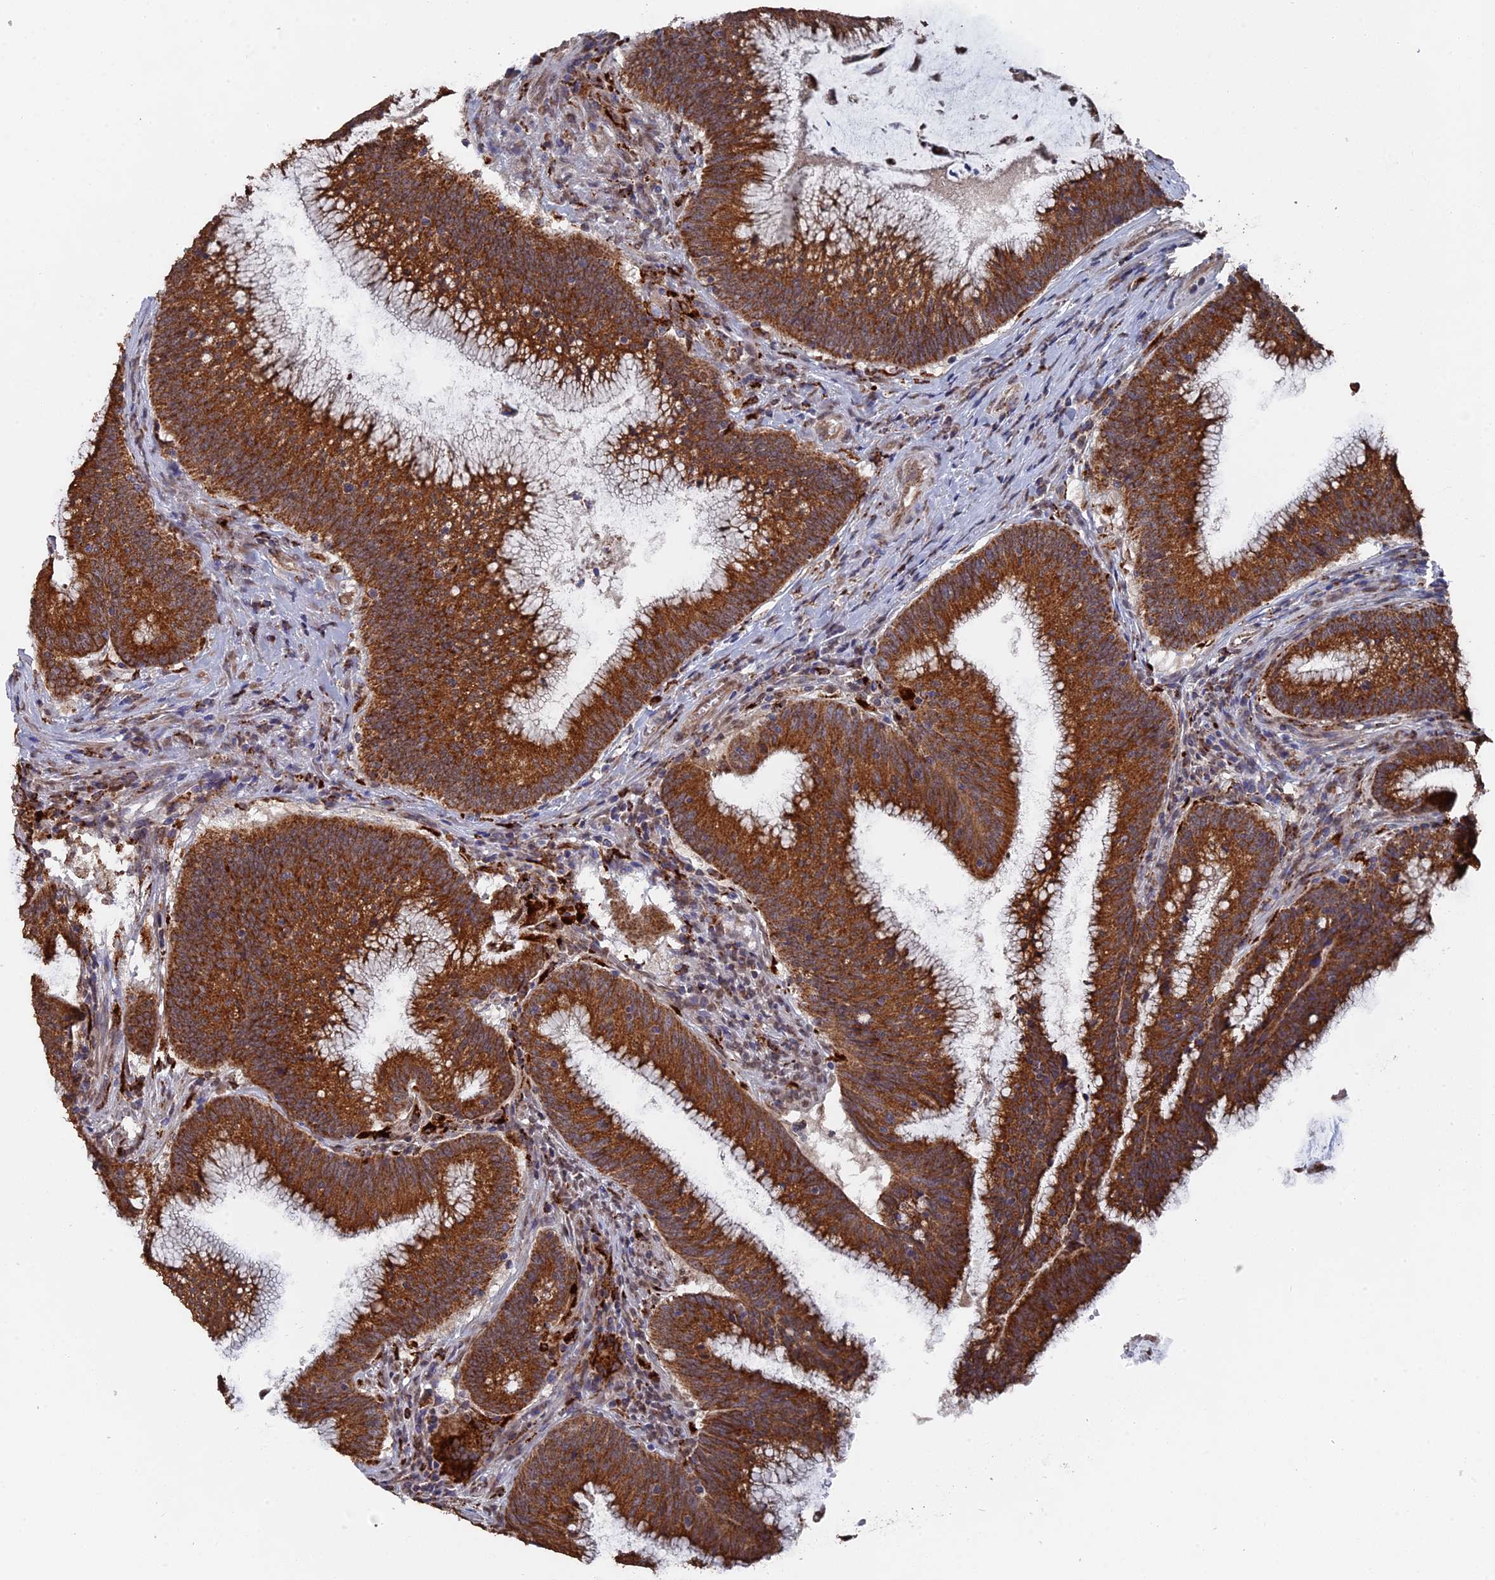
{"staining": {"intensity": "strong", "quantity": ">75%", "location": "cytoplasmic/membranous"}, "tissue": "colorectal cancer", "cell_type": "Tumor cells", "image_type": "cancer", "snomed": [{"axis": "morphology", "description": "Adenocarcinoma, NOS"}, {"axis": "topography", "description": "Rectum"}], "caption": "This histopathology image demonstrates colorectal cancer stained with IHC to label a protein in brown. The cytoplasmic/membranous of tumor cells show strong positivity for the protein. Nuclei are counter-stained blue.", "gene": "SMG9", "patient": {"sex": "female", "age": 77}}